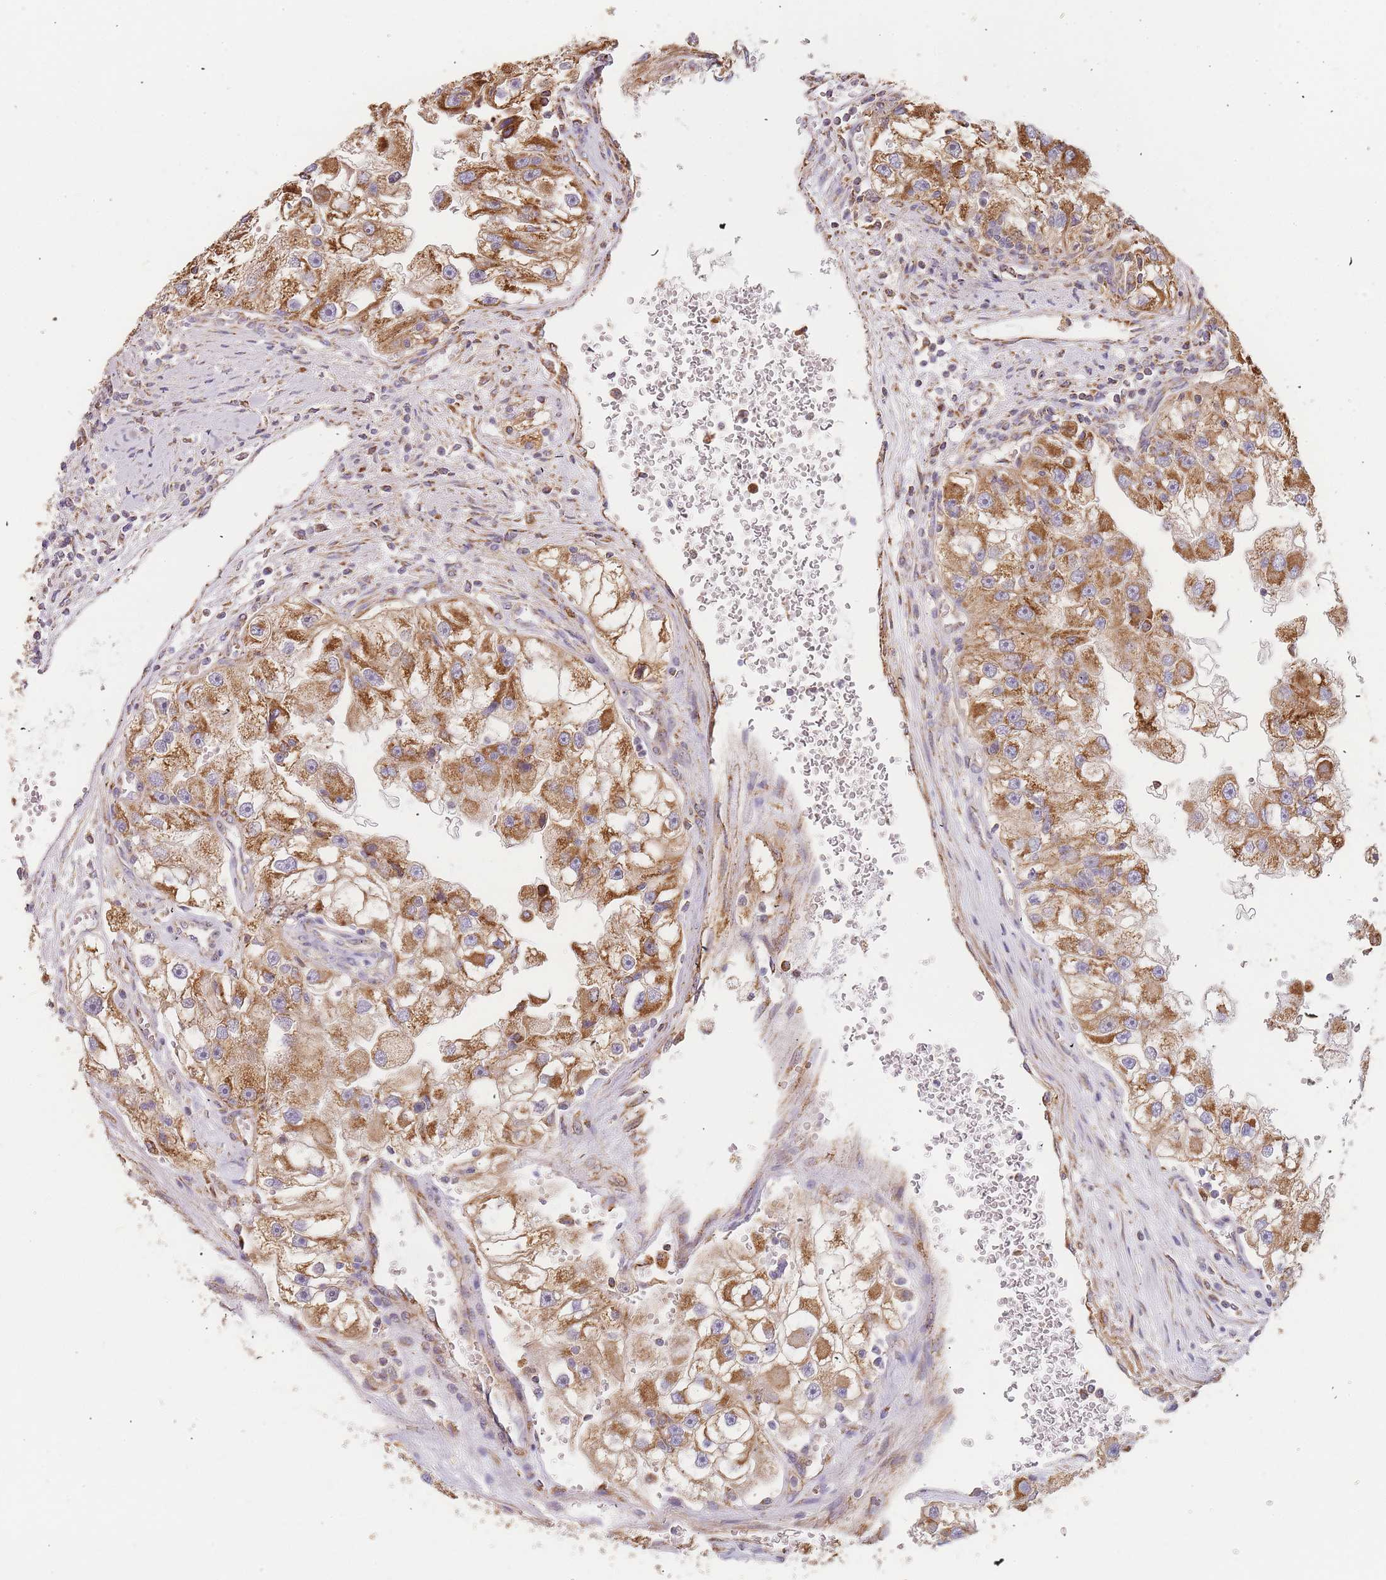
{"staining": {"intensity": "moderate", "quantity": ">75%", "location": "cytoplasmic/membranous"}, "tissue": "renal cancer", "cell_type": "Tumor cells", "image_type": "cancer", "snomed": [{"axis": "morphology", "description": "Adenocarcinoma, NOS"}, {"axis": "topography", "description": "Kidney"}], "caption": "IHC of renal cancer (adenocarcinoma) demonstrates medium levels of moderate cytoplasmic/membranous expression in approximately >75% of tumor cells.", "gene": "ADCY9", "patient": {"sex": "male", "age": 63}}